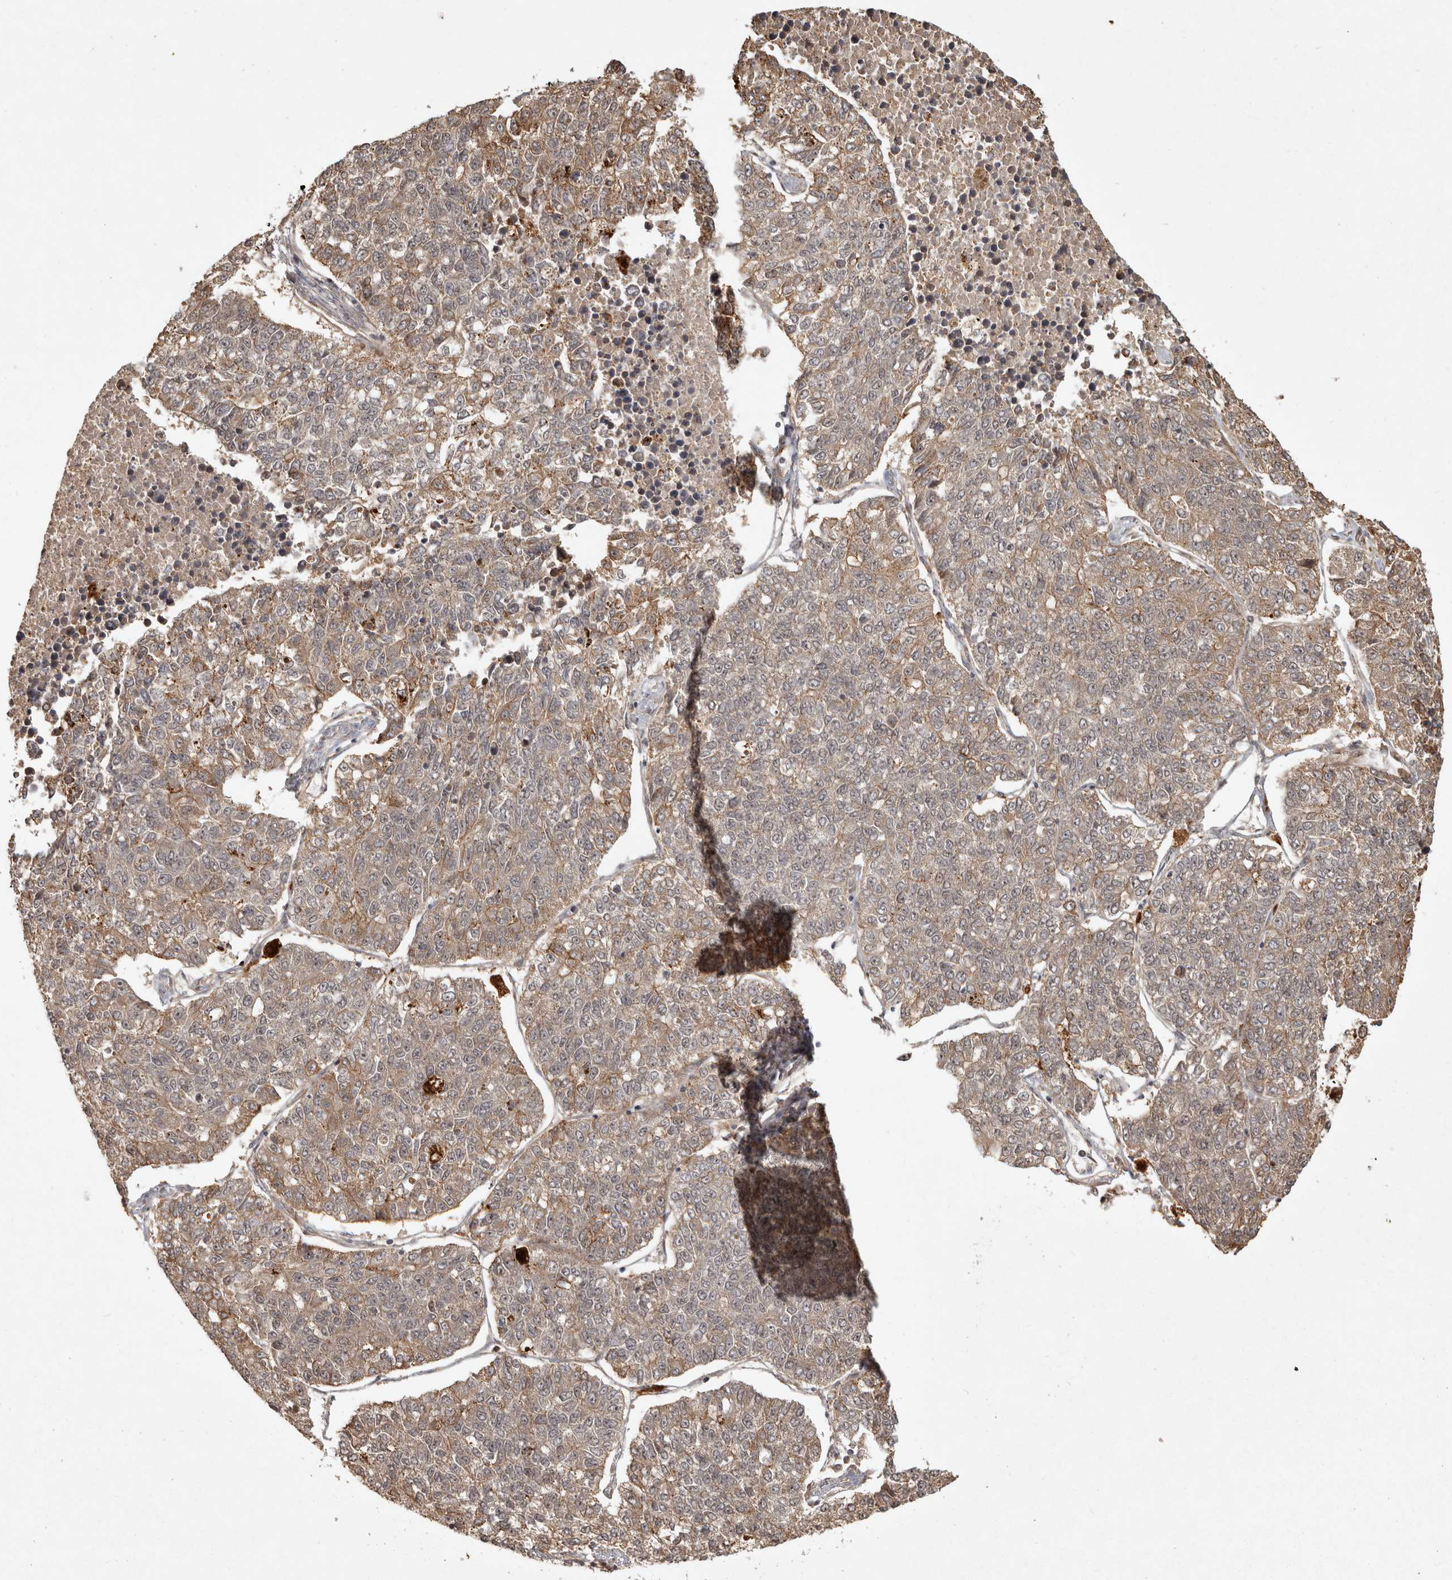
{"staining": {"intensity": "moderate", "quantity": "25%-75%", "location": "cytoplasmic/membranous"}, "tissue": "lung cancer", "cell_type": "Tumor cells", "image_type": "cancer", "snomed": [{"axis": "morphology", "description": "Adenocarcinoma, NOS"}, {"axis": "topography", "description": "Lung"}], "caption": "Lung adenocarcinoma stained with DAB (3,3'-diaminobenzidine) IHC reveals medium levels of moderate cytoplasmic/membranous expression in approximately 25%-75% of tumor cells.", "gene": "CAMSAP2", "patient": {"sex": "male", "age": 49}}